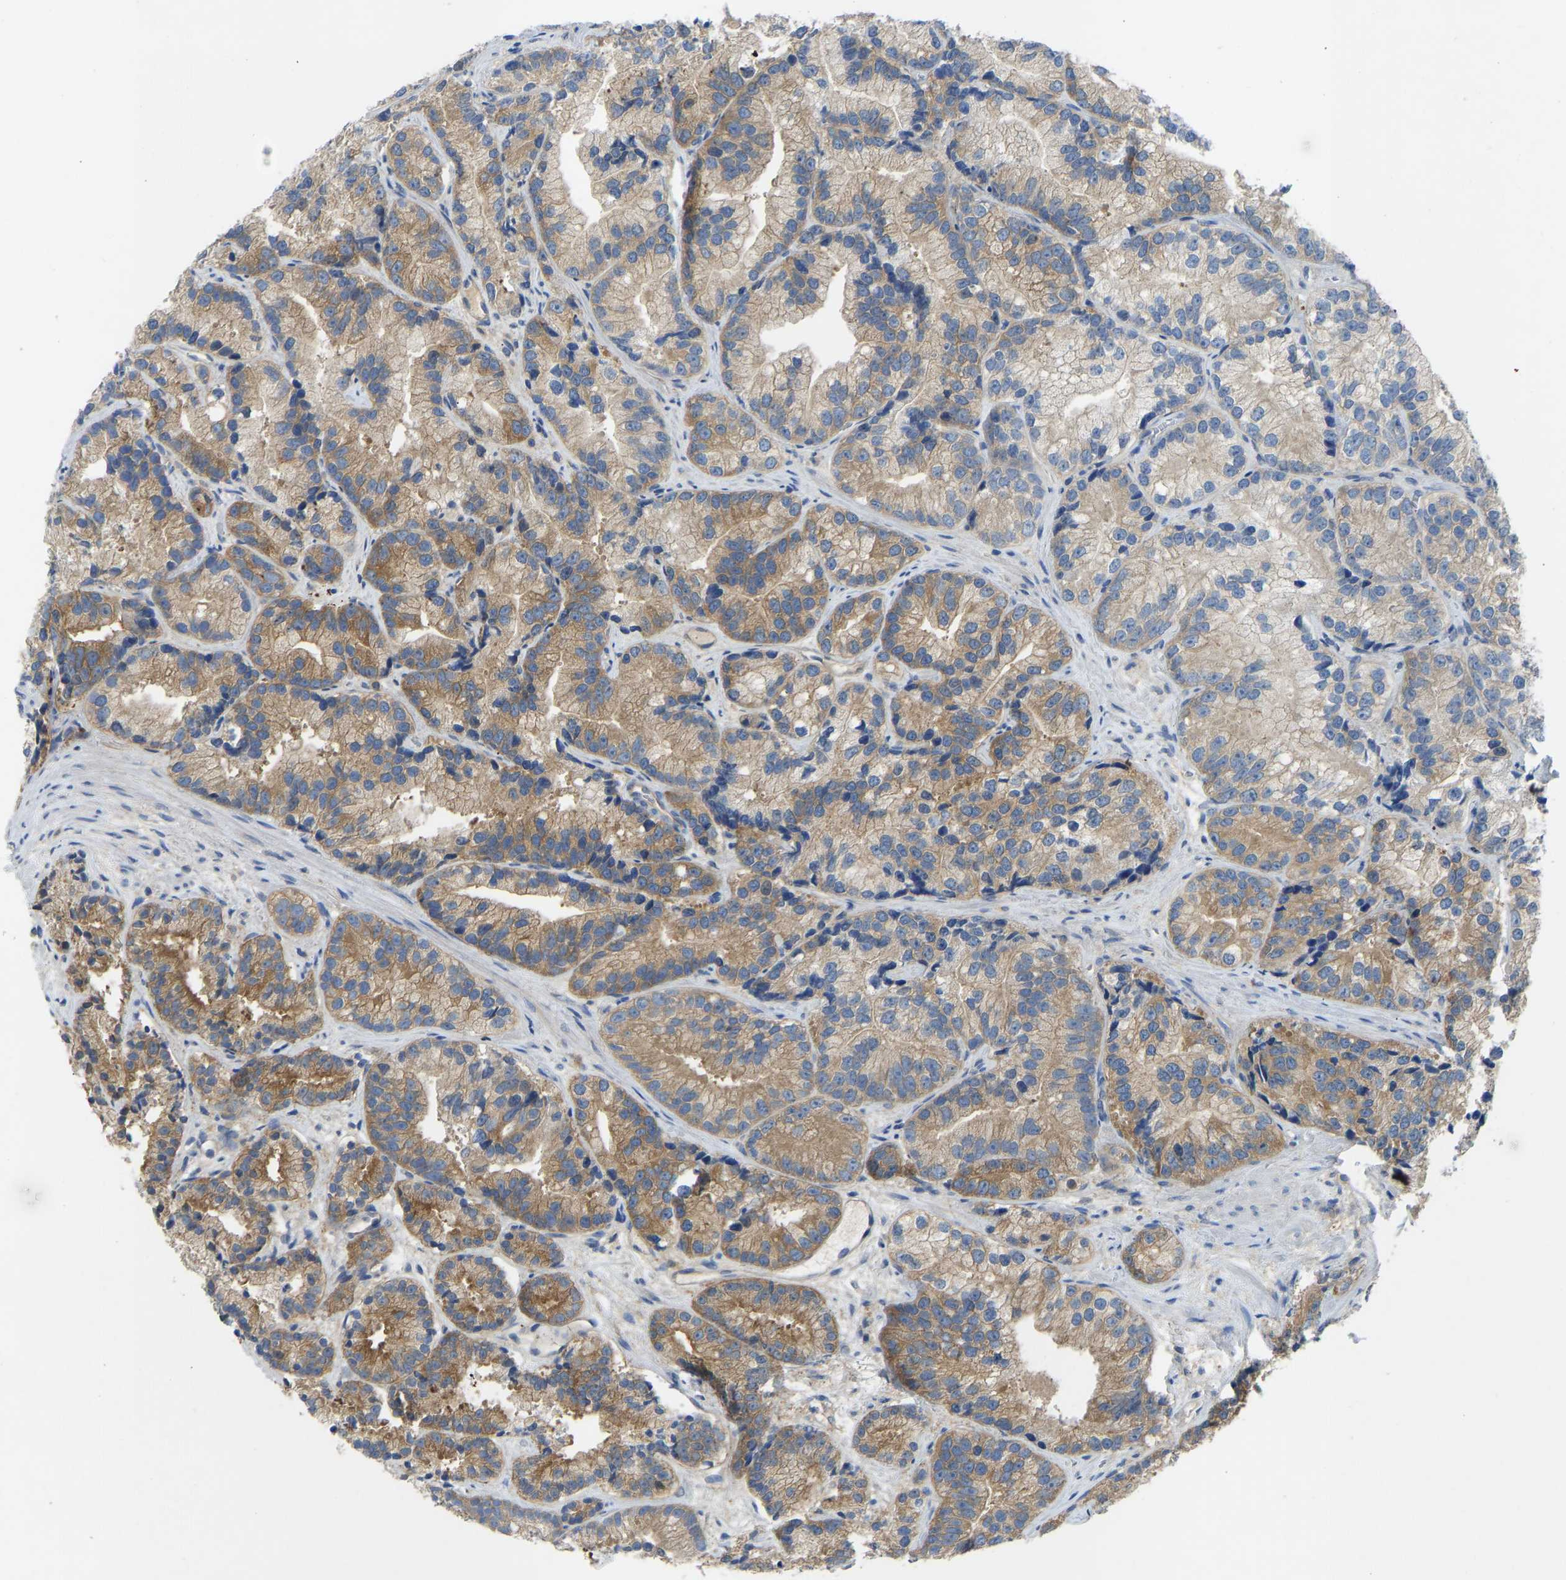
{"staining": {"intensity": "moderate", "quantity": ">75%", "location": "cytoplasmic/membranous"}, "tissue": "prostate cancer", "cell_type": "Tumor cells", "image_type": "cancer", "snomed": [{"axis": "morphology", "description": "Adenocarcinoma, Low grade"}, {"axis": "topography", "description": "Prostate"}], "caption": "About >75% of tumor cells in prostate adenocarcinoma (low-grade) exhibit moderate cytoplasmic/membranous protein positivity as visualized by brown immunohistochemical staining.", "gene": "PPP3CA", "patient": {"sex": "male", "age": 89}}